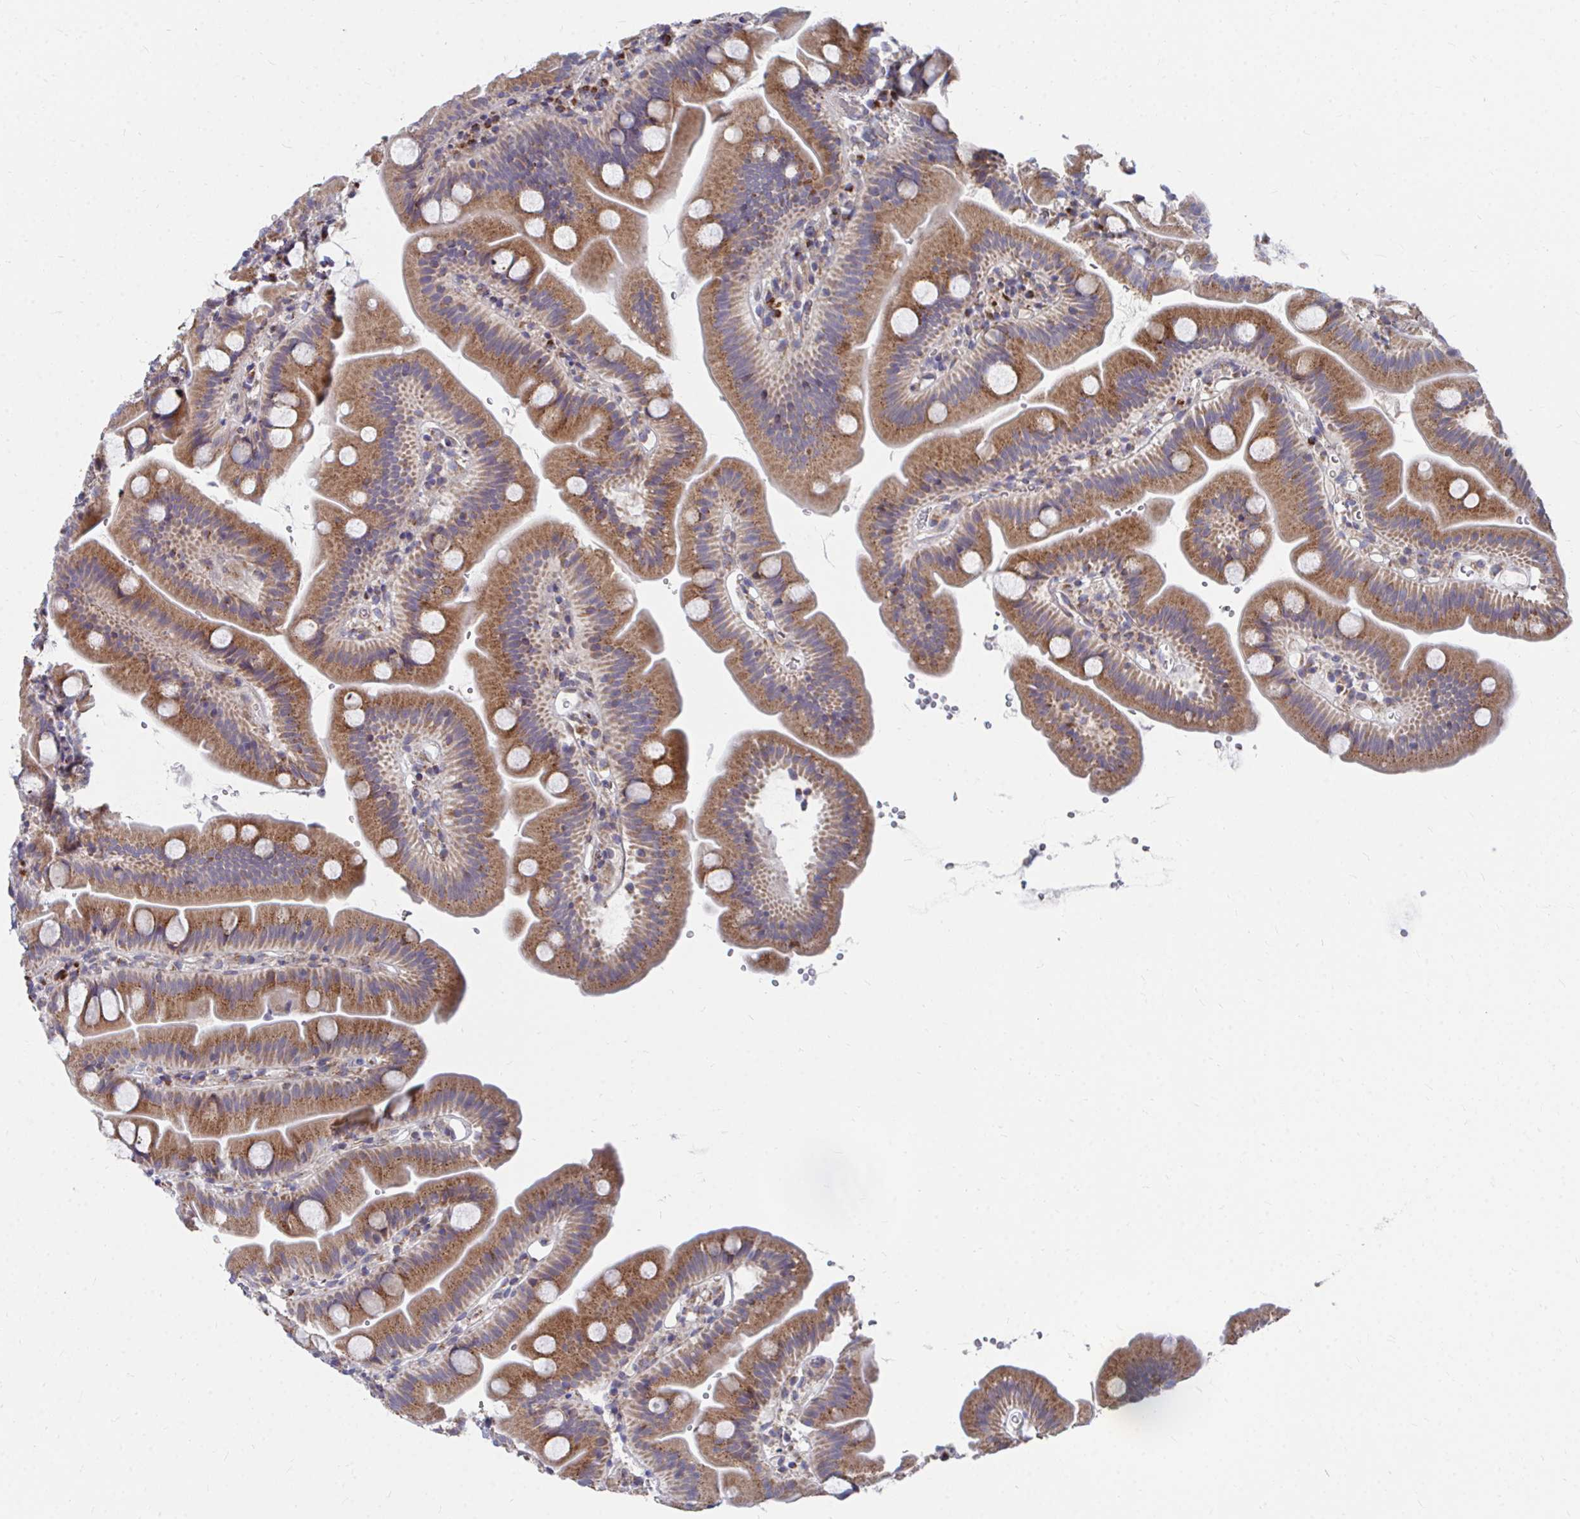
{"staining": {"intensity": "strong", "quantity": ">75%", "location": "cytoplasmic/membranous"}, "tissue": "small intestine", "cell_type": "Glandular cells", "image_type": "normal", "snomed": [{"axis": "morphology", "description": "Normal tissue, NOS"}, {"axis": "topography", "description": "Small intestine"}], "caption": "The micrograph exhibits immunohistochemical staining of unremarkable small intestine. There is strong cytoplasmic/membranous expression is identified in approximately >75% of glandular cells.", "gene": "PEX3", "patient": {"sex": "female", "age": 68}}